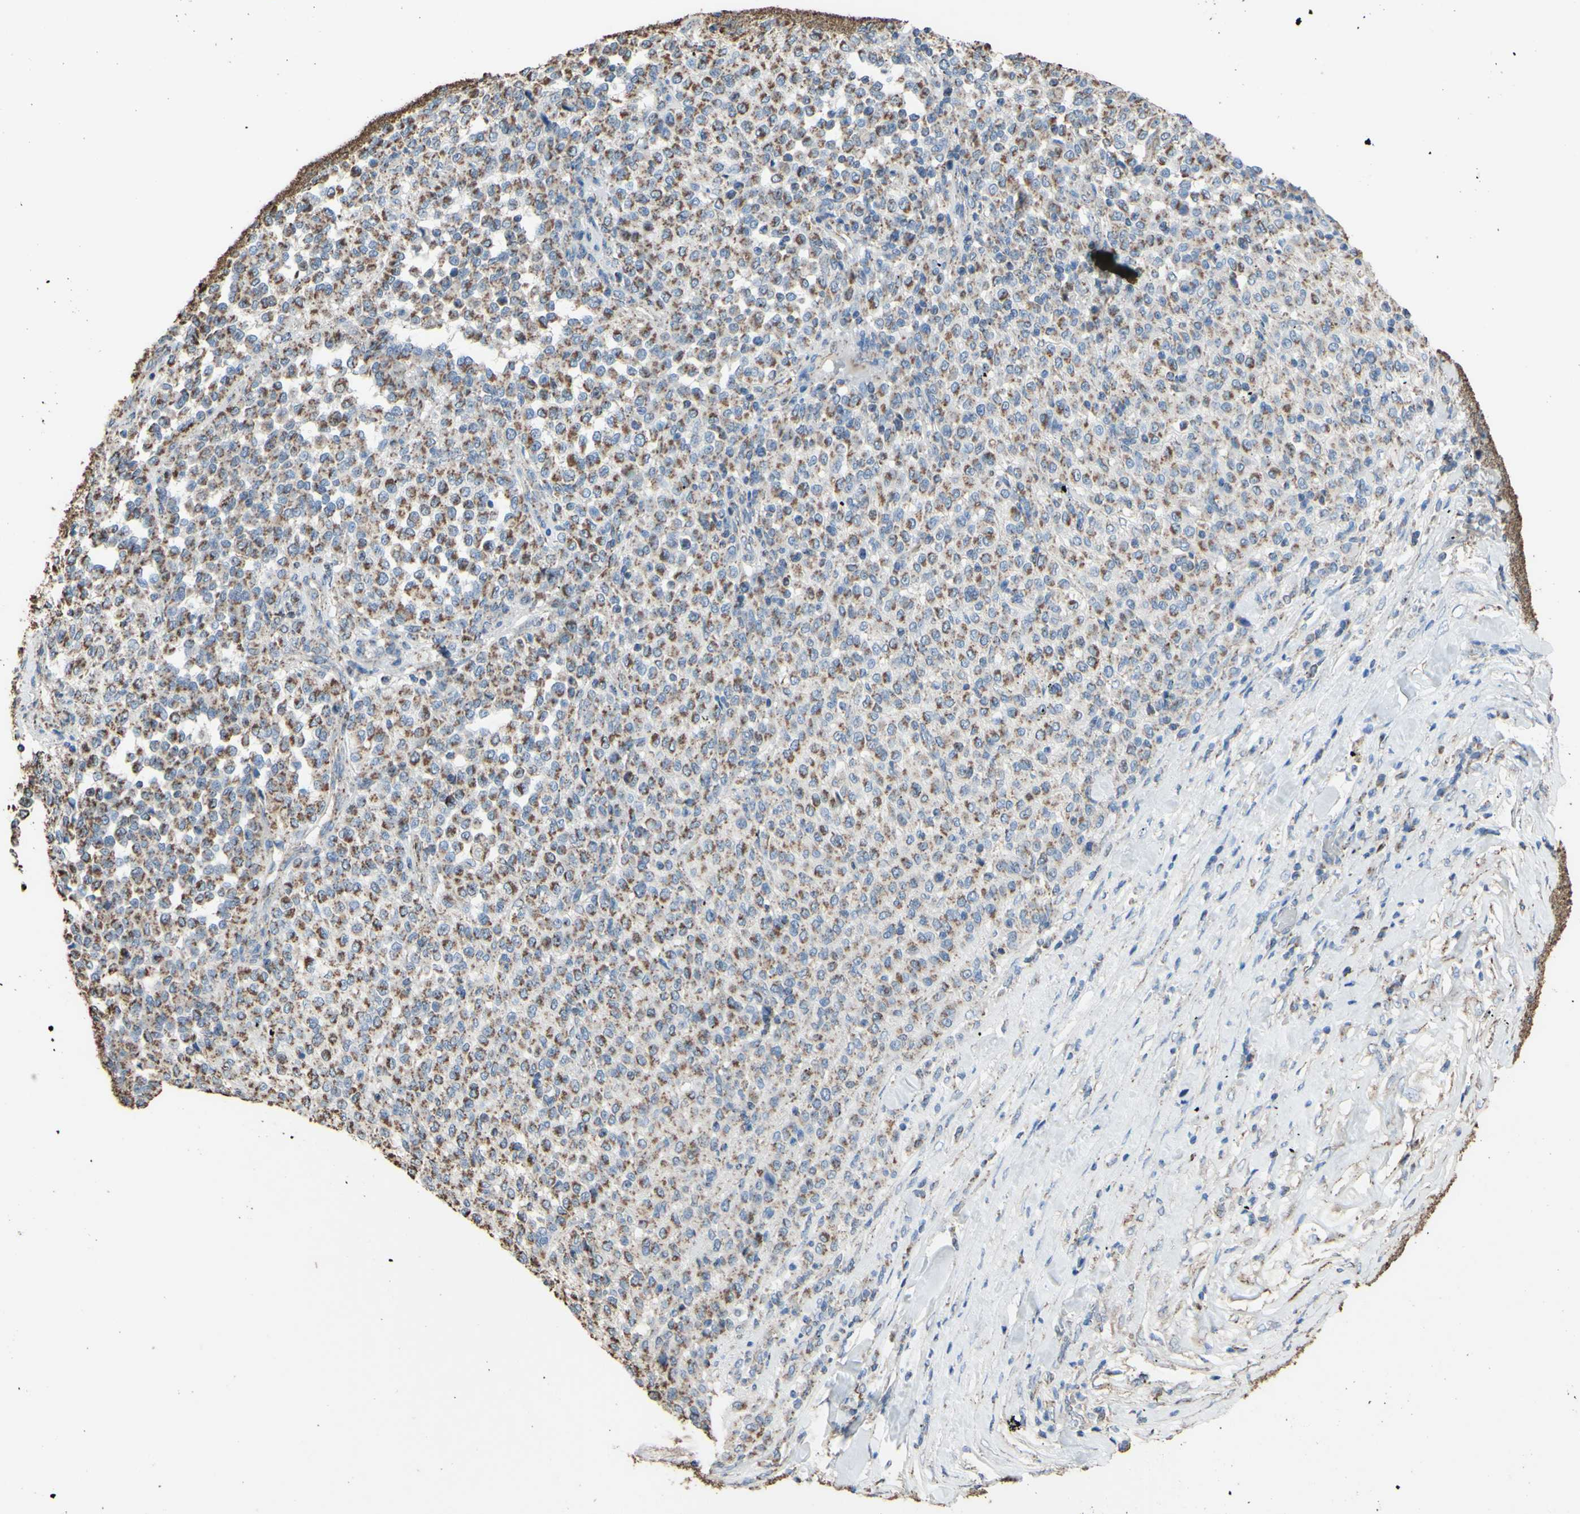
{"staining": {"intensity": "moderate", "quantity": "25%-75%", "location": "cytoplasmic/membranous"}, "tissue": "melanoma", "cell_type": "Tumor cells", "image_type": "cancer", "snomed": [{"axis": "morphology", "description": "Malignant melanoma, Metastatic site"}, {"axis": "topography", "description": "Pancreas"}], "caption": "Immunohistochemical staining of melanoma exhibits medium levels of moderate cytoplasmic/membranous expression in approximately 25%-75% of tumor cells. The protein is shown in brown color, while the nuclei are stained blue.", "gene": "CMKLR2", "patient": {"sex": "female", "age": 30}}